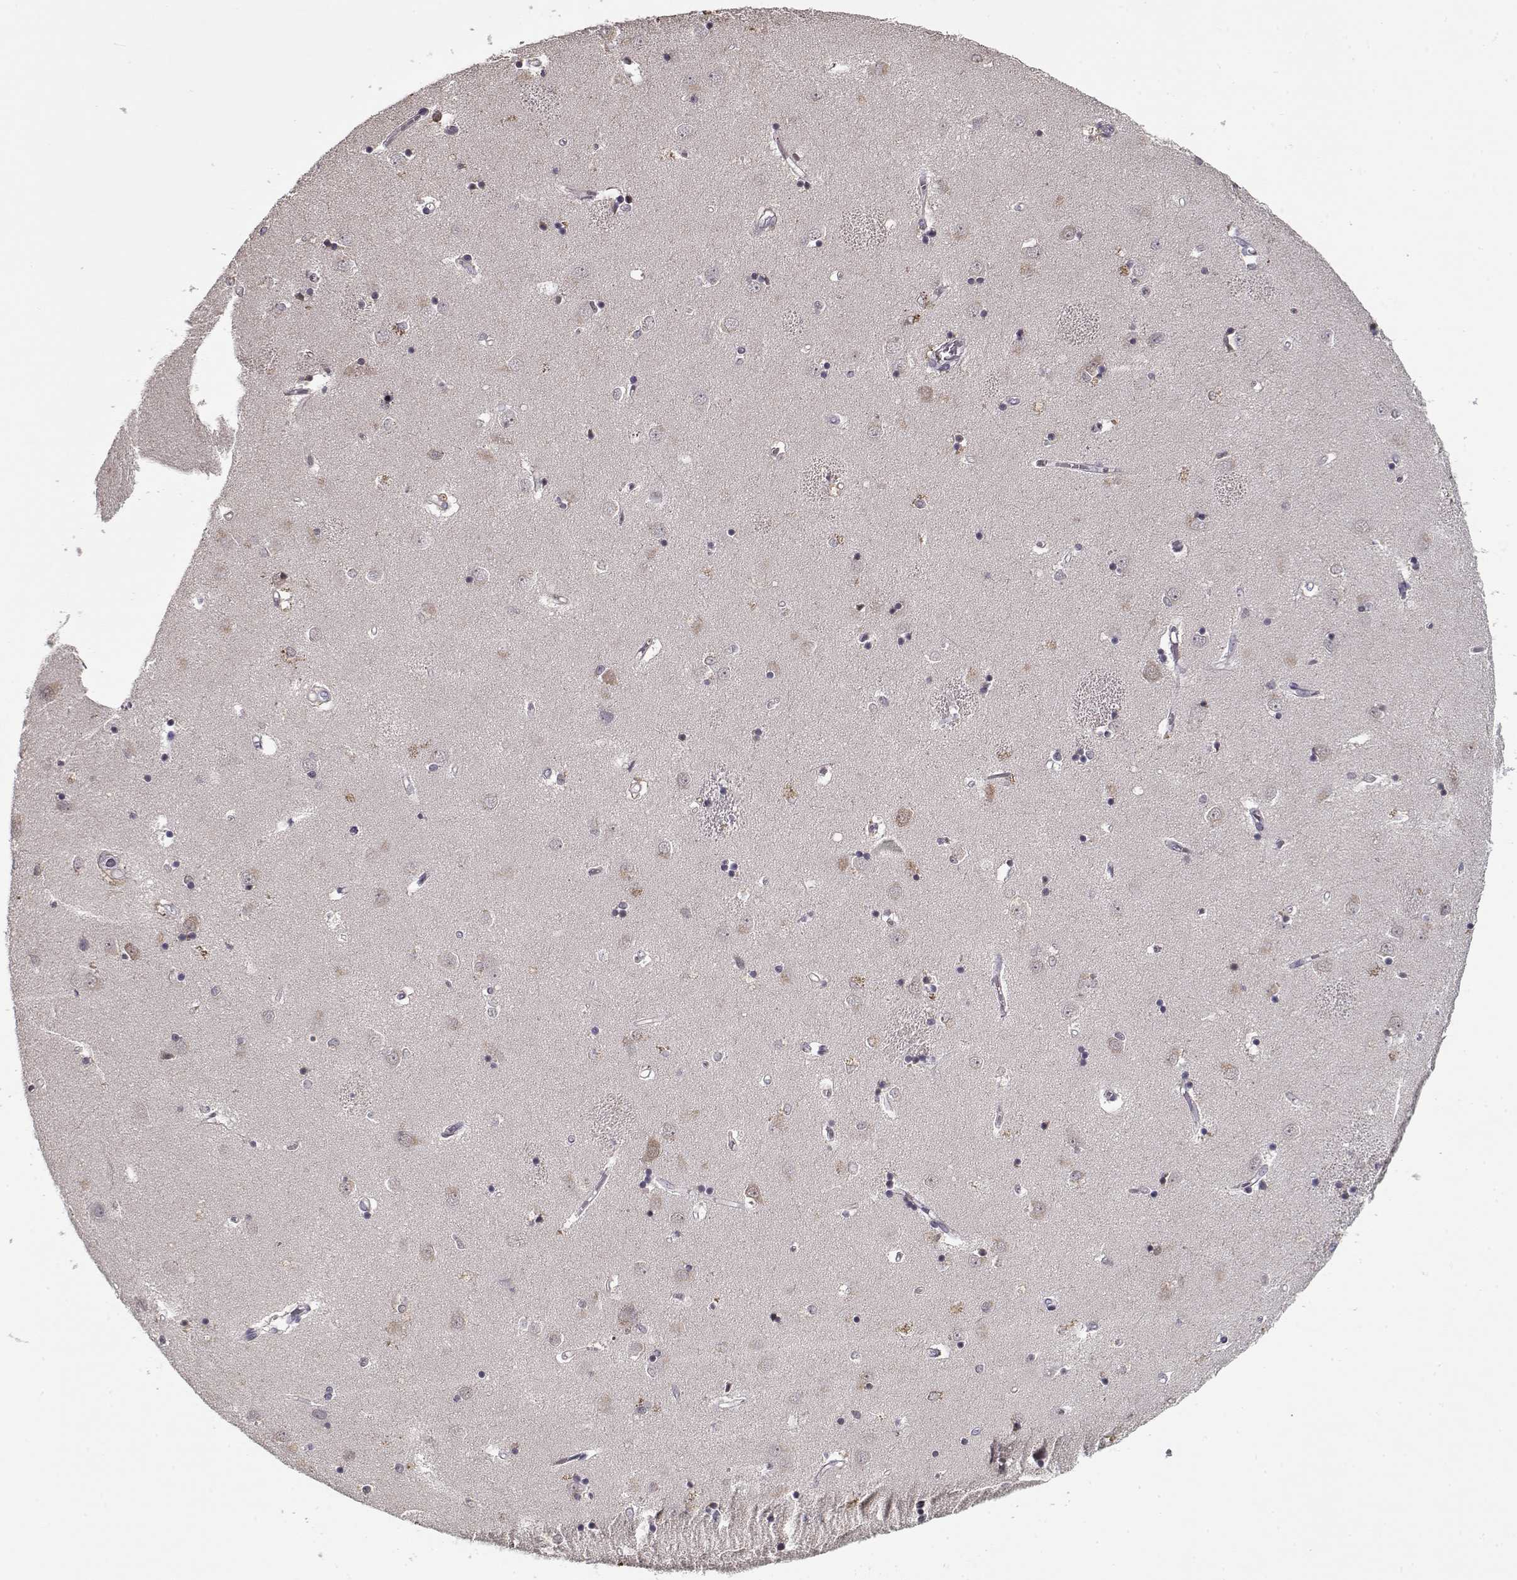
{"staining": {"intensity": "negative", "quantity": "none", "location": "none"}, "tissue": "caudate", "cell_type": "Glial cells", "image_type": "normal", "snomed": [{"axis": "morphology", "description": "Normal tissue, NOS"}, {"axis": "topography", "description": "Lateral ventricle wall"}], "caption": "A photomicrograph of caudate stained for a protein reveals no brown staining in glial cells. (Immunohistochemistry (ihc), brightfield microscopy, high magnification).", "gene": "AFM", "patient": {"sex": "male", "age": 54}}